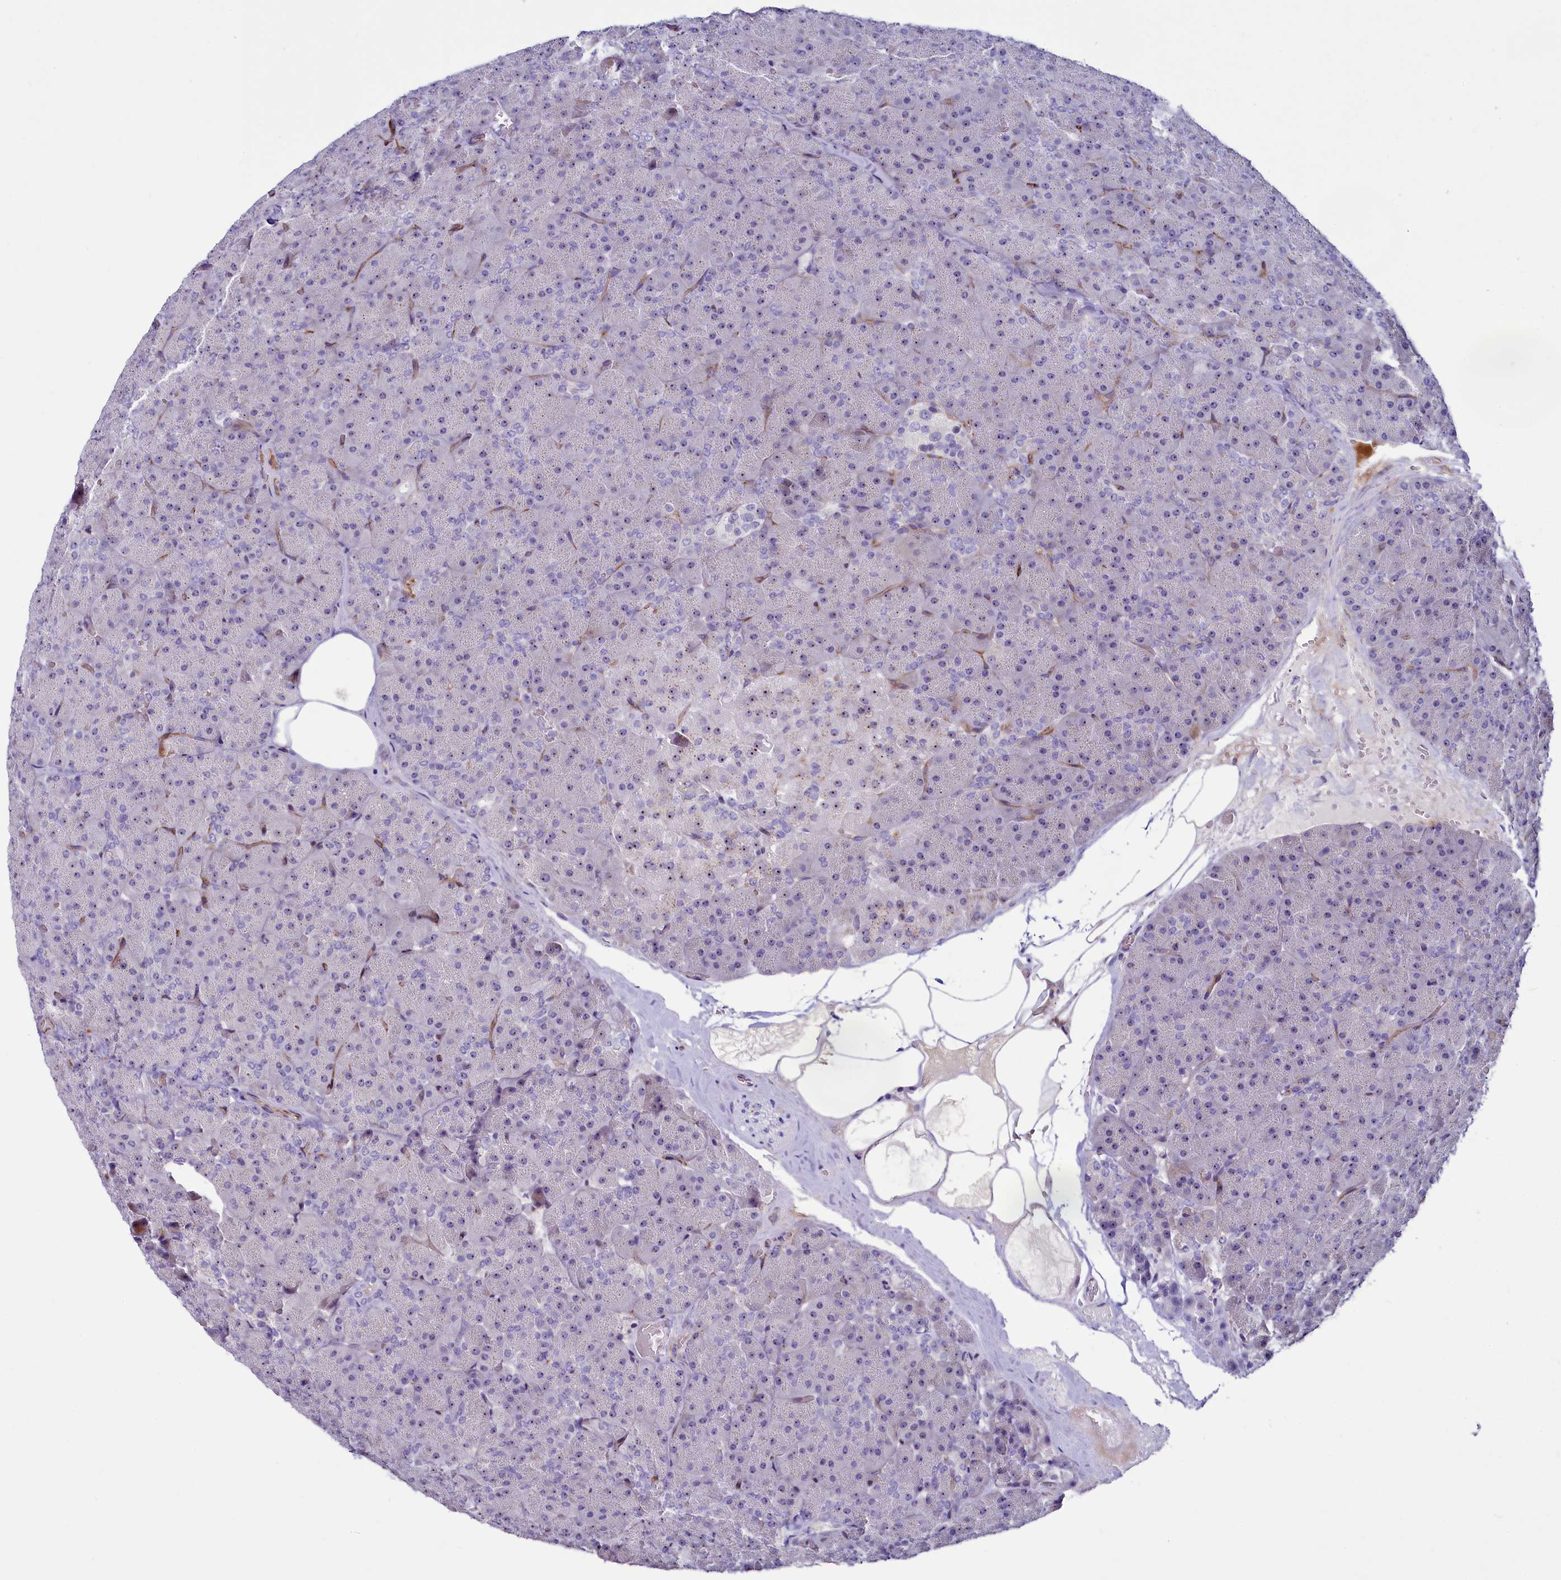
{"staining": {"intensity": "moderate", "quantity": ">75%", "location": "nuclear"}, "tissue": "pancreas", "cell_type": "Exocrine glandular cells", "image_type": "normal", "snomed": [{"axis": "morphology", "description": "Normal tissue, NOS"}, {"axis": "topography", "description": "Pancreas"}], "caption": "Immunohistochemistry (IHC) micrograph of benign pancreas stained for a protein (brown), which demonstrates medium levels of moderate nuclear positivity in about >75% of exocrine glandular cells.", "gene": "SH3TC2", "patient": {"sex": "male", "age": 36}}